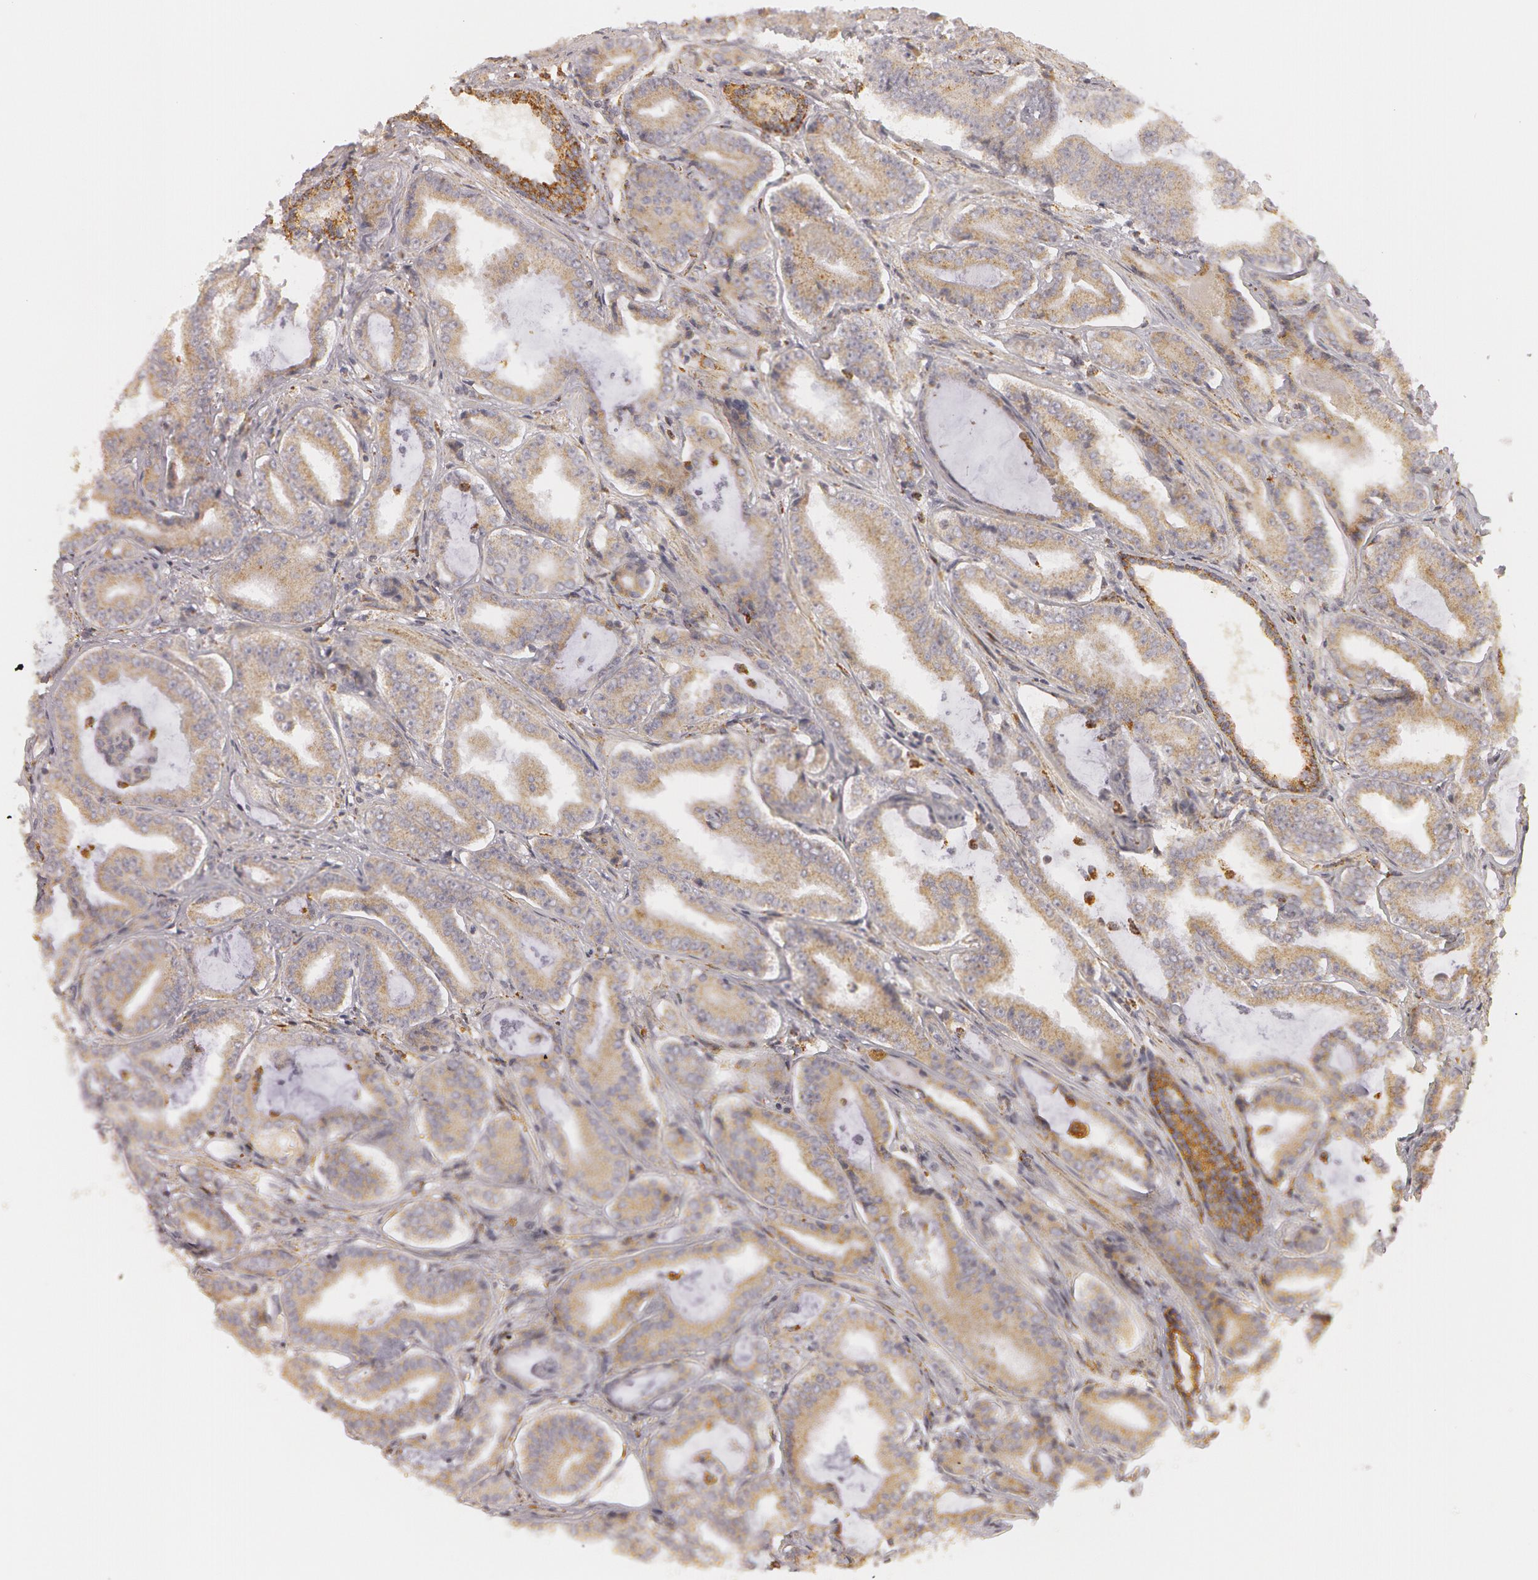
{"staining": {"intensity": "moderate", "quantity": ">75%", "location": "cytoplasmic/membranous"}, "tissue": "prostate cancer", "cell_type": "Tumor cells", "image_type": "cancer", "snomed": [{"axis": "morphology", "description": "Adenocarcinoma, Low grade"}, {"axis": "topography", "description": "Prostate"}], "caption": "The immunohistochemical stain labels moderate cytoplasmic/membranous staining in tumor cells of prostate adenocarcinoma (low-grade) tissue.", "gene": "C7", "patient": {"sex": "male", "age": 65}}